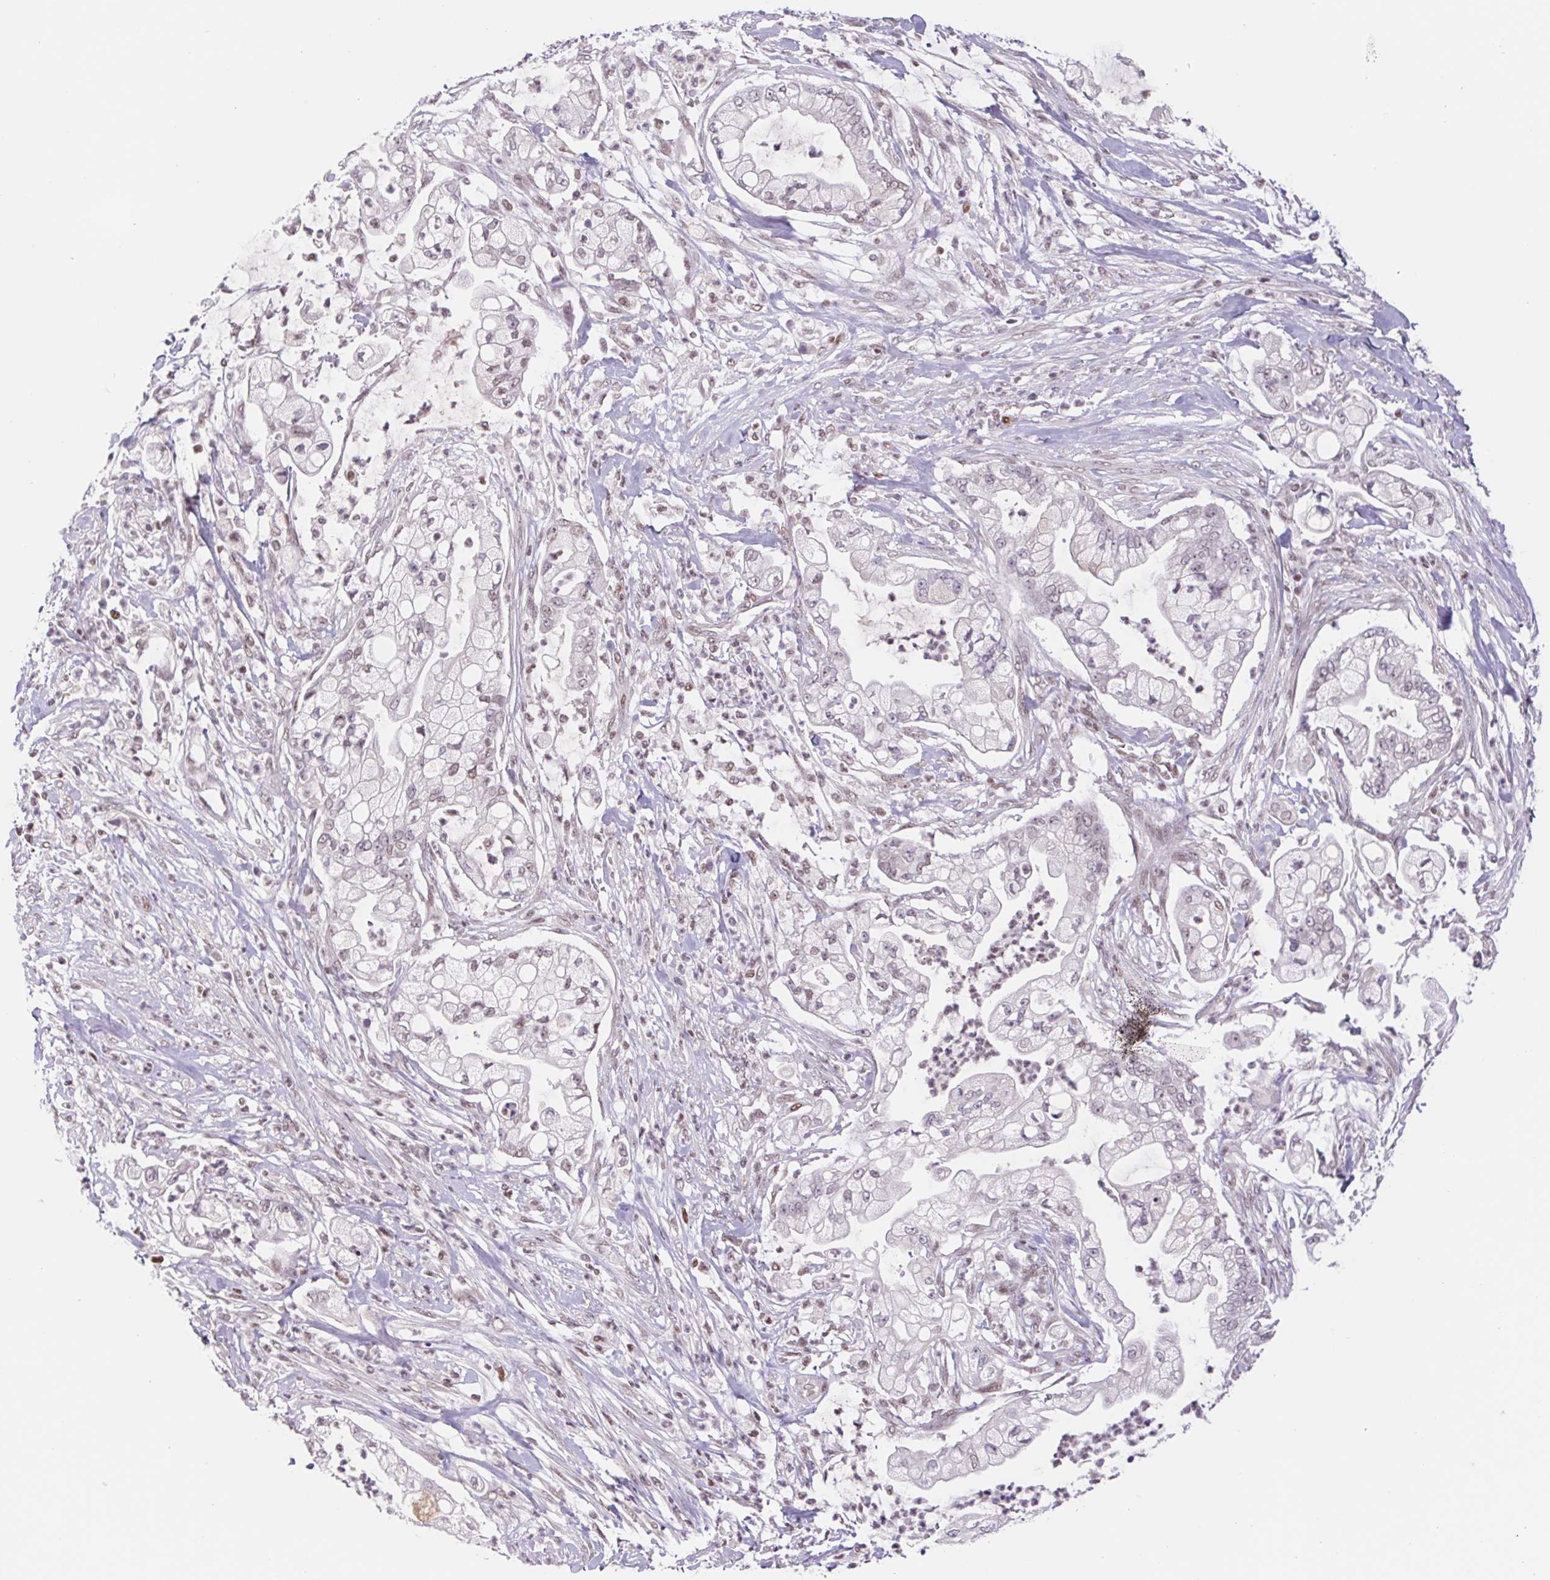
{"staining": {"intensity": "weak", "quantity": "<25%", "location": "nuclear"}, "tissue": "pancreatic cancer", "cell_type": "Tumor cells", "image_type": "cancer", "snomed": [{"axis": "morphology", "description": "Adenocarcinoma, NOS"}, {"axis": "topography", "description": "Pancreas"}], "caption": "Immunohistochemical staining of pancreatic cancer displays no significant staining in tumor cells.", "gene": "TRERF1", "patient": {"sex": "female", "age": 69}}